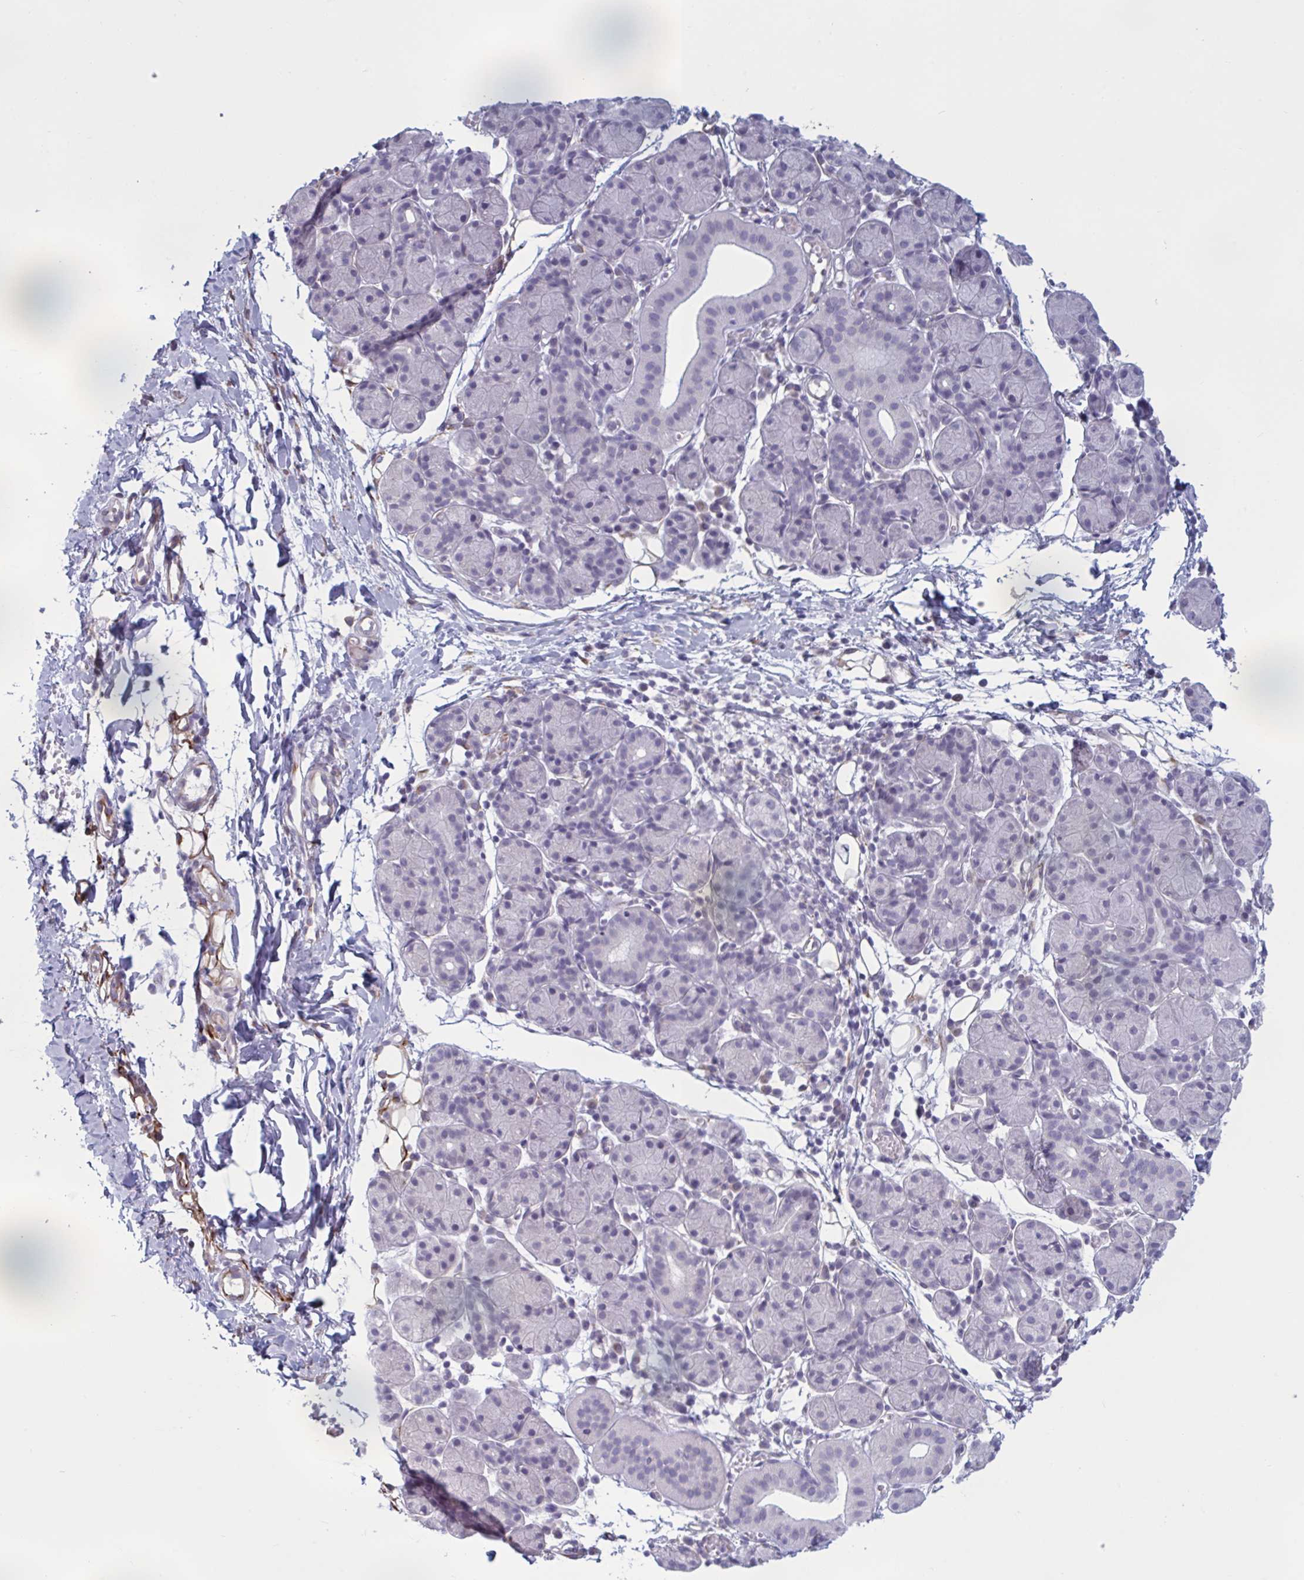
{"staining": {"intensity": "negative", "quantity": "none", "location": "none"}, "tissue": "salivary gland", "cell_type": "Glandular cells", "image_type": "normal", "snomed": [{"axis": "morphology", "description": "Normal tissue, NOS"}, {"axis": "morphology", "description": "Inflammation, NOS"}, {"axis": "topography", "description": "Lymph node"}, {"axis": "topography", "description": "Salivary gland"}], "caption": "Unremarkable salivary gland was stained to show a protein in brown. There is no significant expression in glandular cells. (Brightfield microscopy of DAB immunohistochemistry (IHC) at high magnification).", "gene": "OR1L3", "patient": {"sex": "male", "age": 3}}